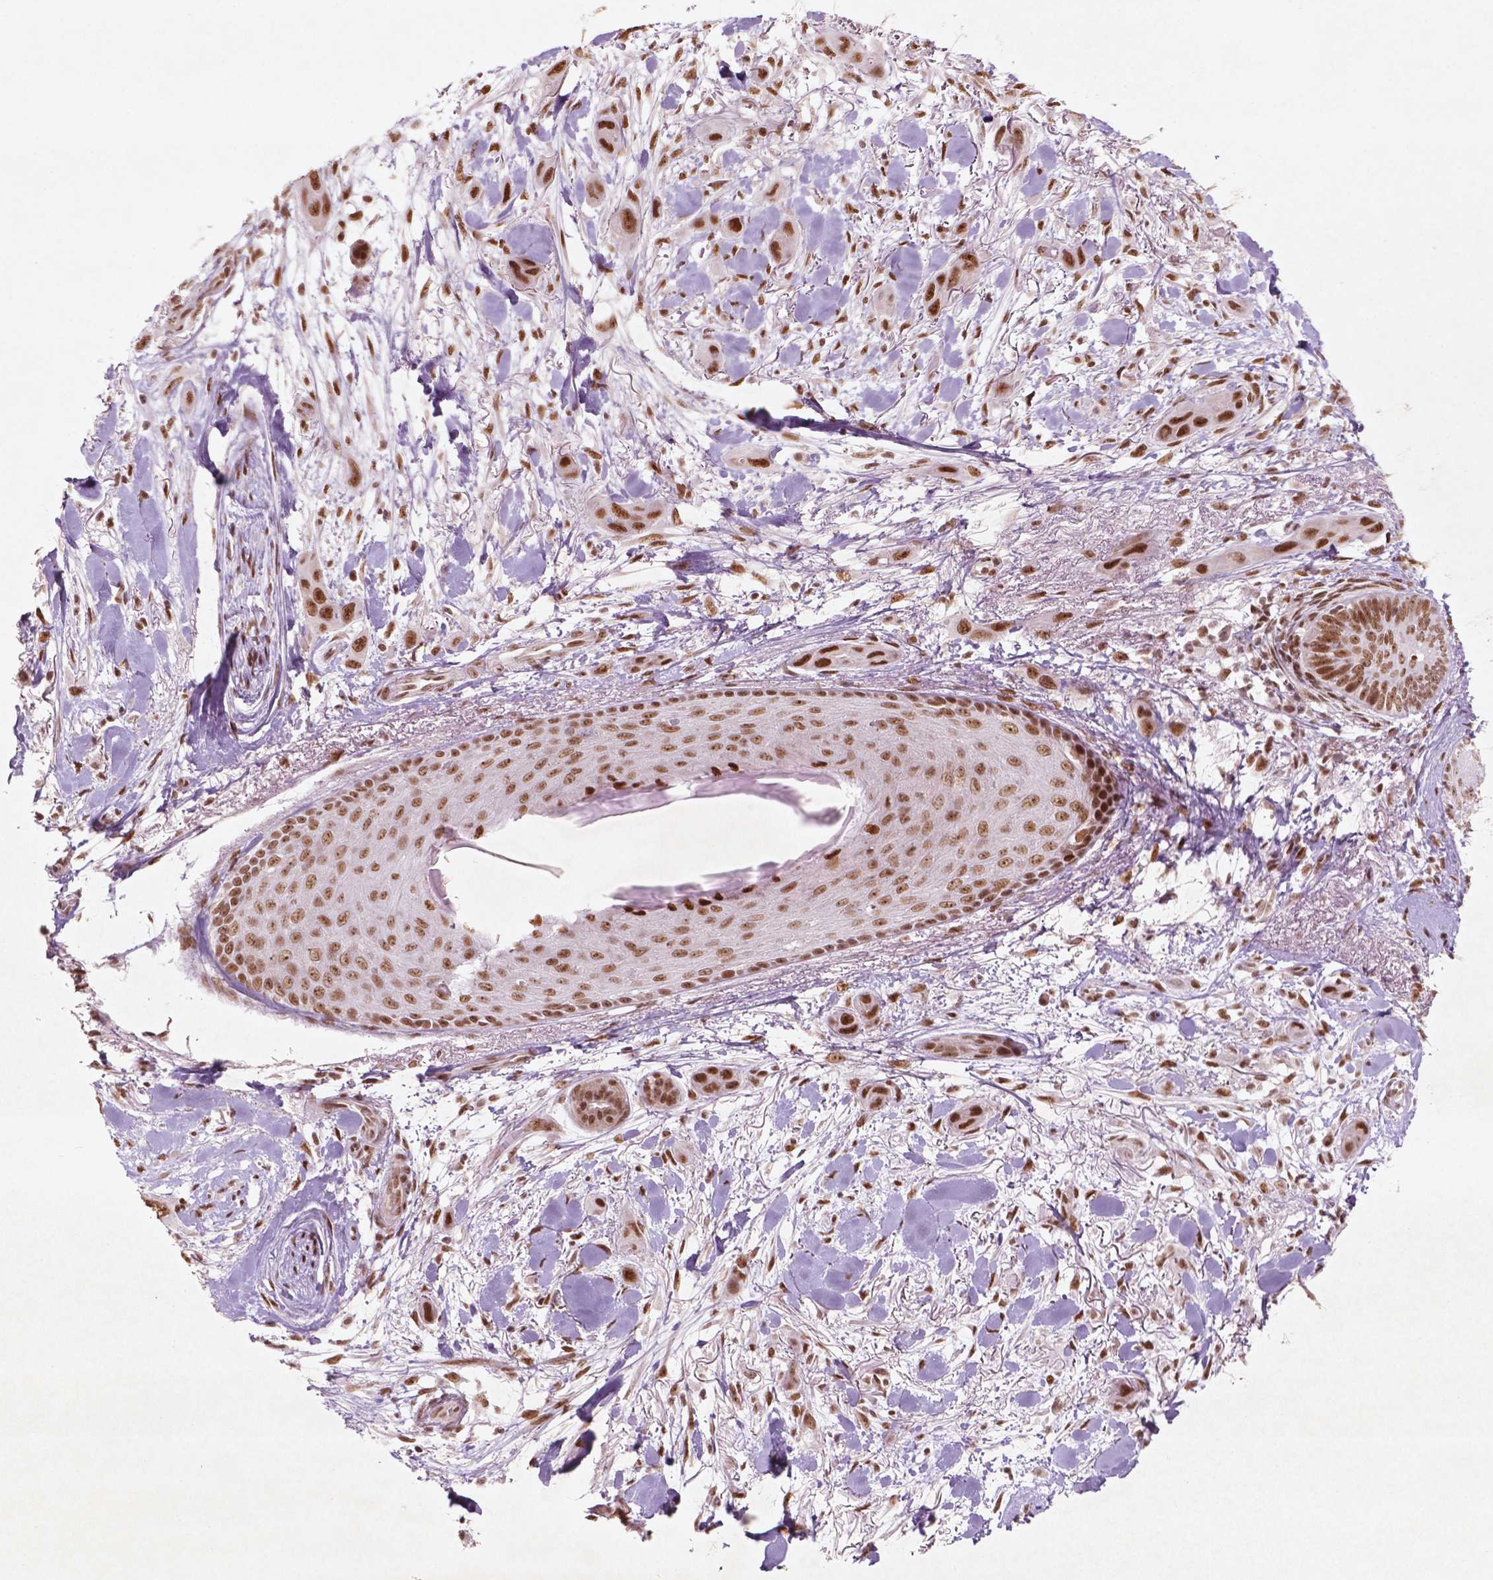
{"staining": {"intensity": "strong", "quantity": ">75%", "location": "nuclear"}, "tissue": "skin cancer", "cell_type": "Tumor cells", "image_type": "cancer", "snomed": [{"axis": "morphology", "description": "Squamous cell carcinoma, NOS"}, {"axis": "topography", "description": "Skin"}], "caption": "A high amount of strong nuclear staining is present in approximately >75% of tumor cells in squamous cell carcinoma (skin) tissue.", "gene": "HMG20B", "patient": {"sex": "male", "age": 79}}